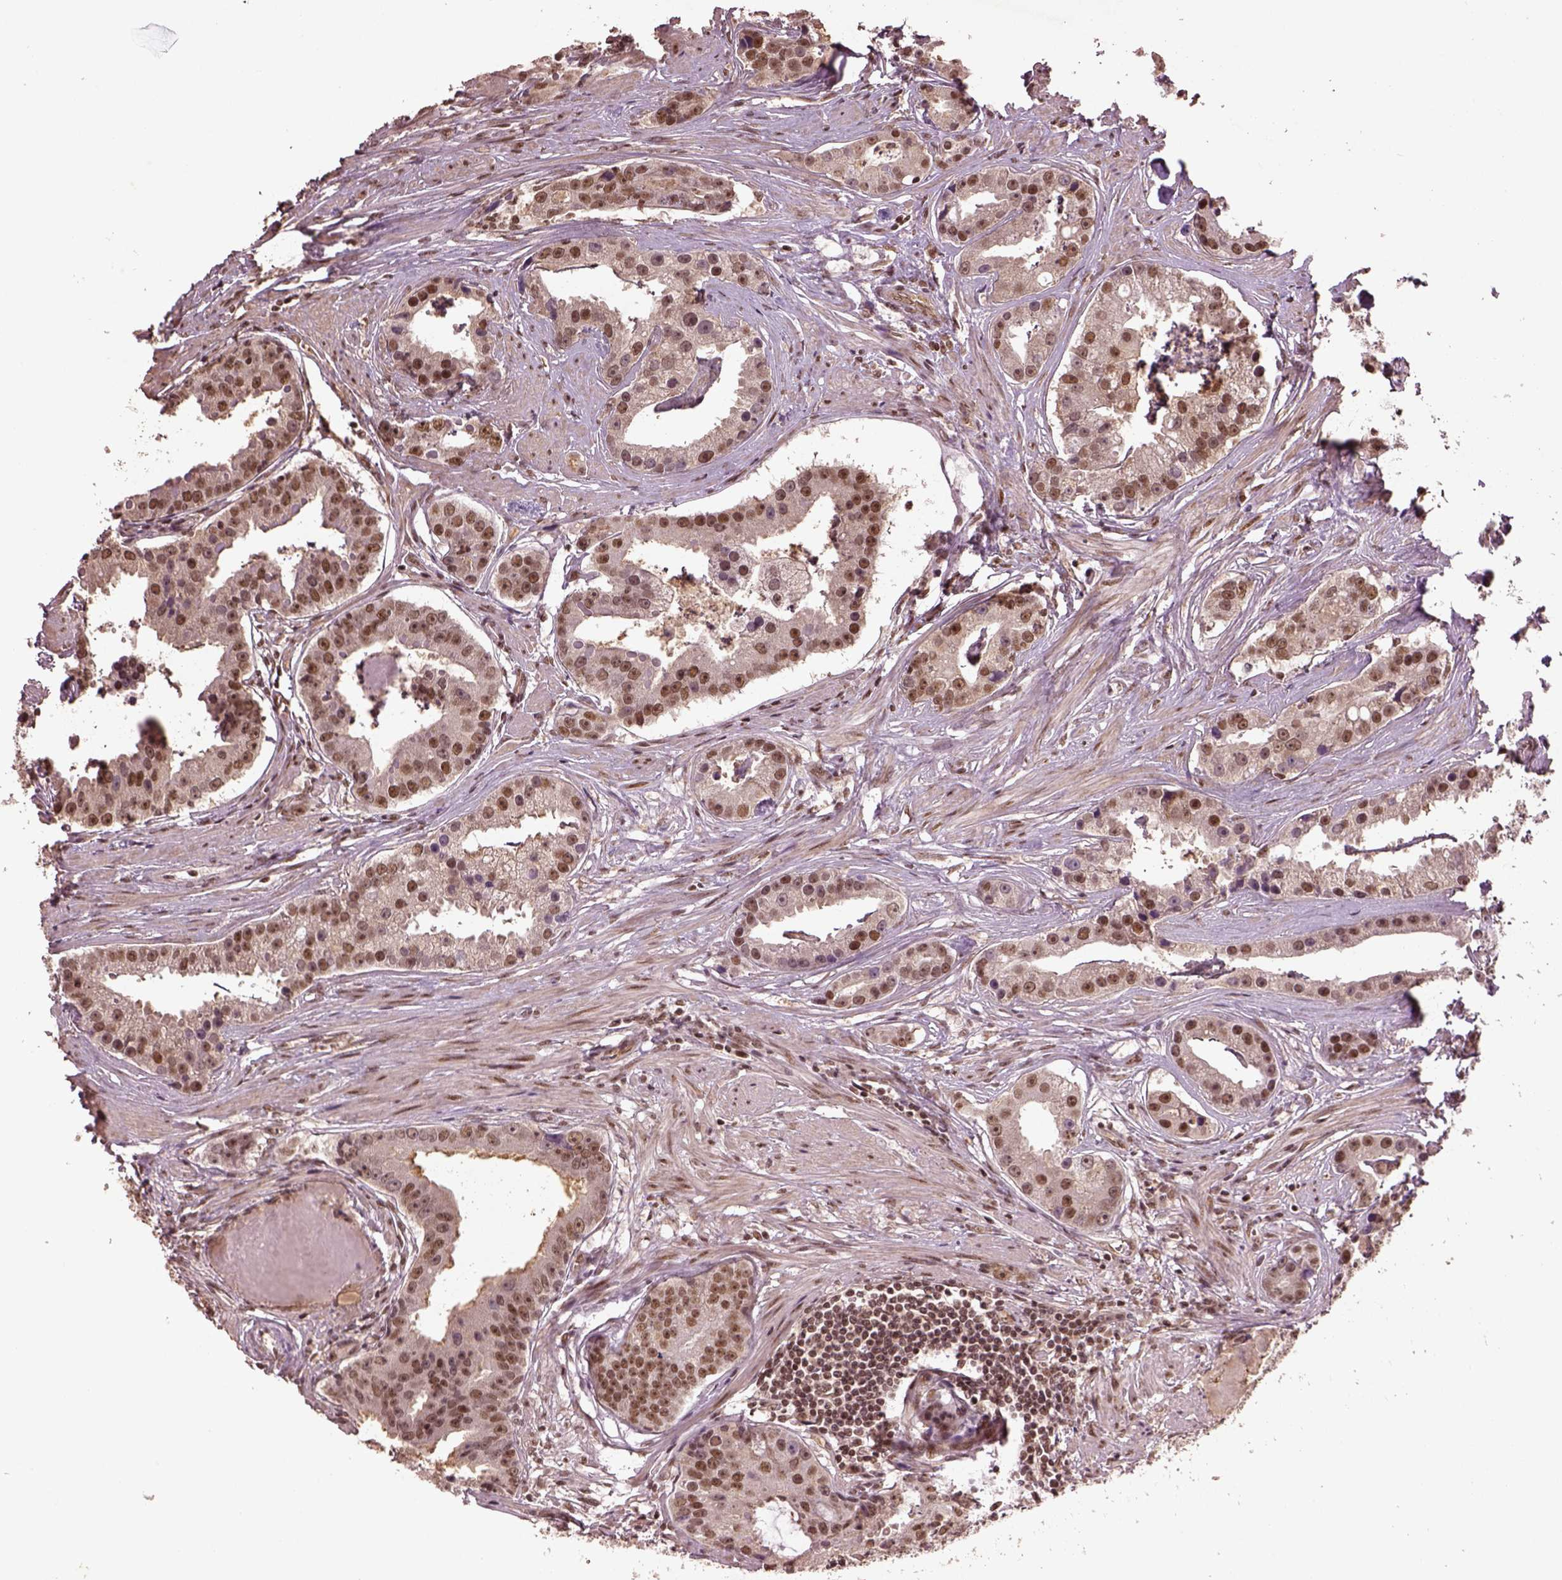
{"staining": {"intensity": "moderate", "quantity": ">75%", "location": "nuclear"}, "tissue": "prostate cancer", "cell_type": "Tumor cells", "image_type": "cancer", "snomed": [{"axis": "morphology", "description": "Adenocarcinoma, NOS"}, {"axis": "topography", "description": "Prostate and seminal vesicle, NOS"}, {"axis": "topography", "description": "Prostate"}], "caption": "Immunohistochemical staining of prostate cancer (adenocarcinoma) demonstrates moderate nuclear protein staining in approximately >75% of tumor cells.", "gene": "BRD9", "patient": {"sex": "male", "age": 44}}